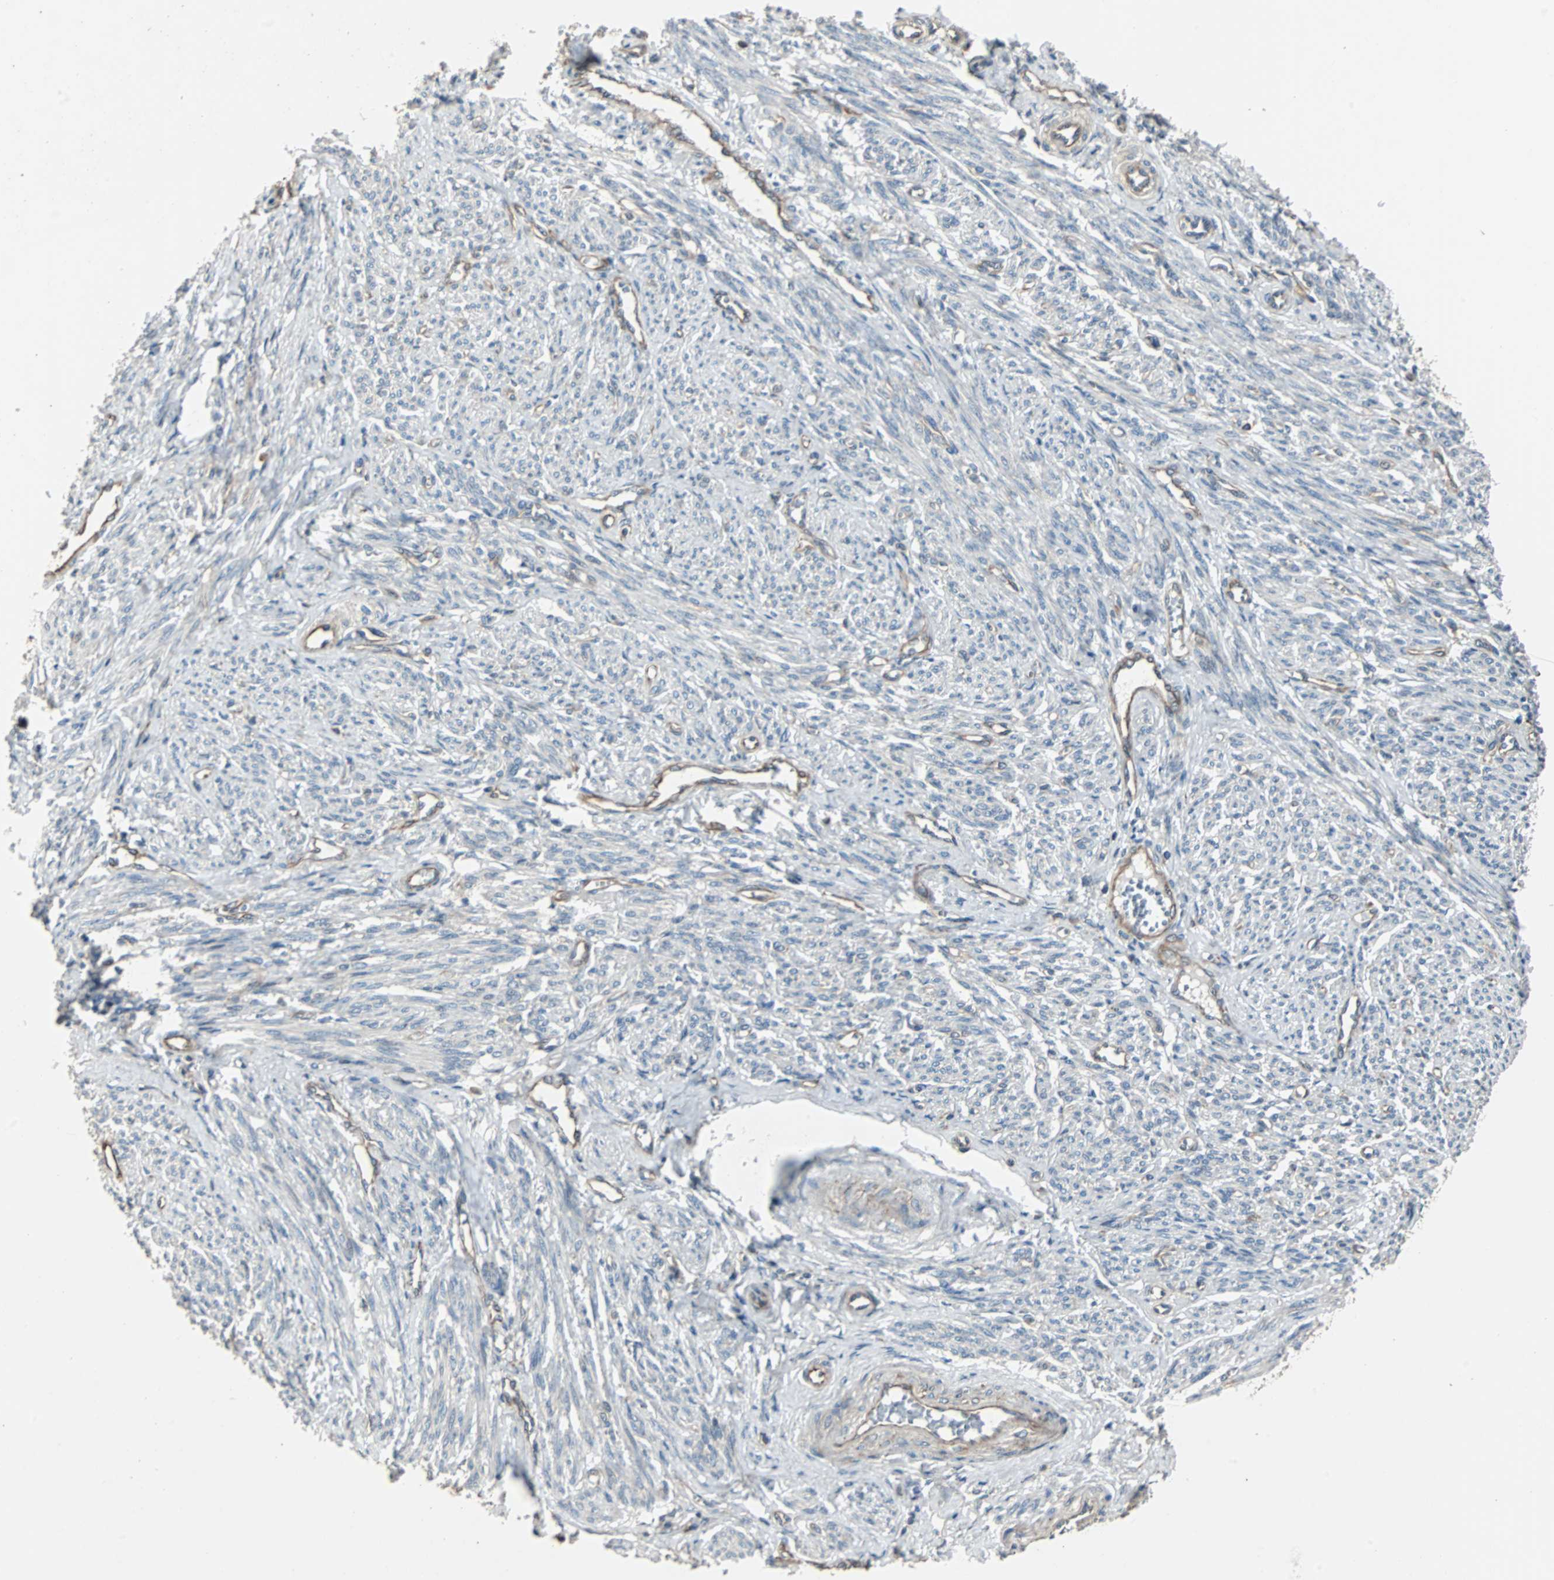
{"staining": {"intensity": "weak", "quantity": "<25%", "location": "cytoplasmic/membranous"}, "tissue": "smooth muscle", "cell_type": "Smooth muscle cells", "image_type": "normal", "snomed": [{"axis": "morphology", "description": "Normal tissue, NOS"}, {"axis": "topography", "description": "Smooth muscle"}], "caption": "An image of smooth muscle stained for a protein displays no brown staining in smooth muscle cells. Nuclei are stained in blue.", "gene": "CHP1", "patient": {"sex": "female", "age": 65}}